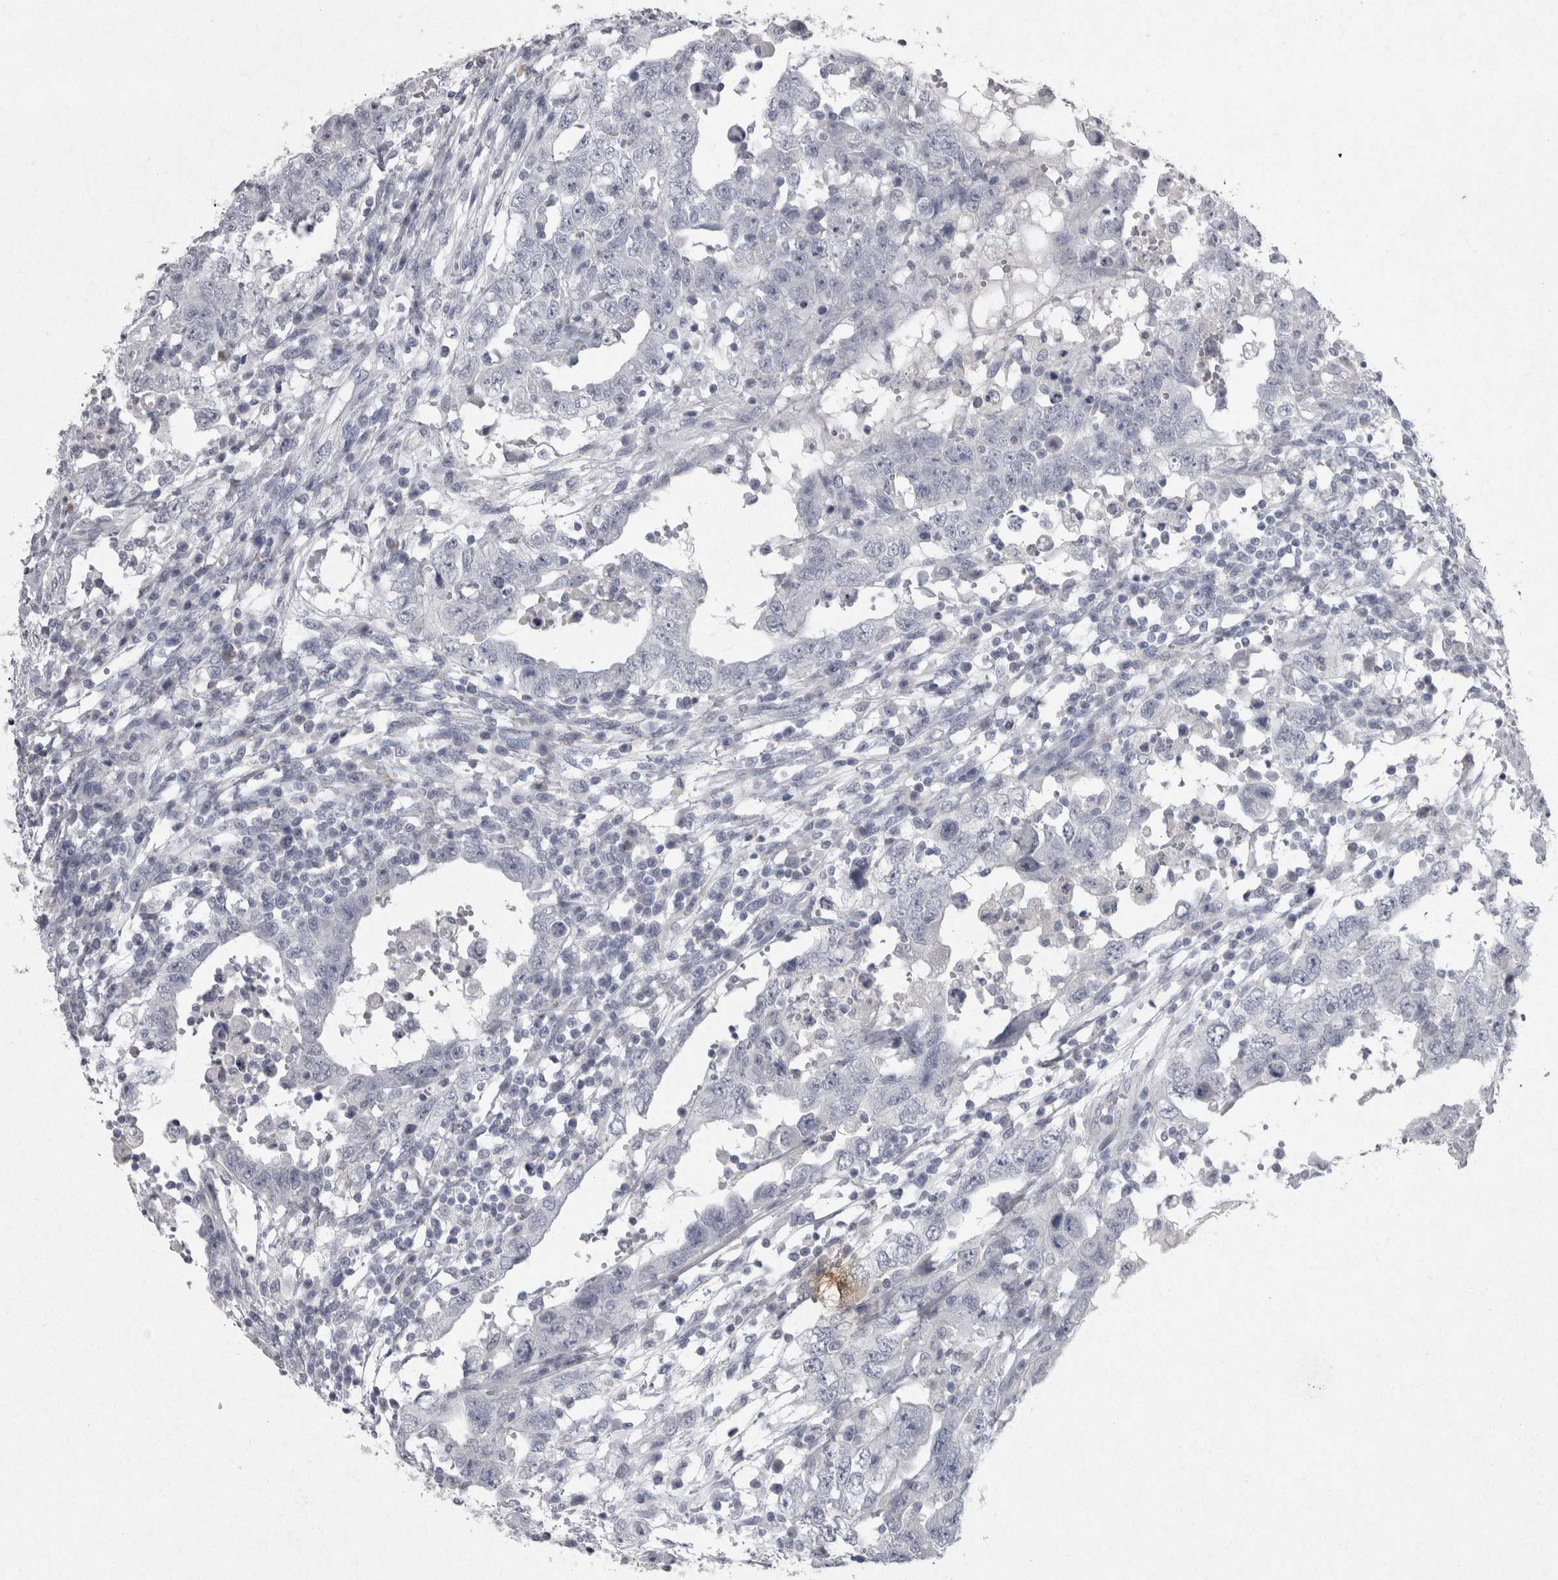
{"staining": {"intensity": "negative", "quantity": "none", "location": "none"}, "tissue": "testis cancer", "cell_type": "Tumor cells", "image_type": "cancer", "snomed": [{"axis": "morphology", "description": "Carcinoma, Embryonal, NOS"}, {"axis": "topography", "description": "Testis"}], "caption": "Testis embryonal carcinoma stained for a protein using immunohistochemistry (IHC) demonstrates no expression tumor cells.", "gene": "PDX1", "patient": {"sex": "male", "age": 26}}